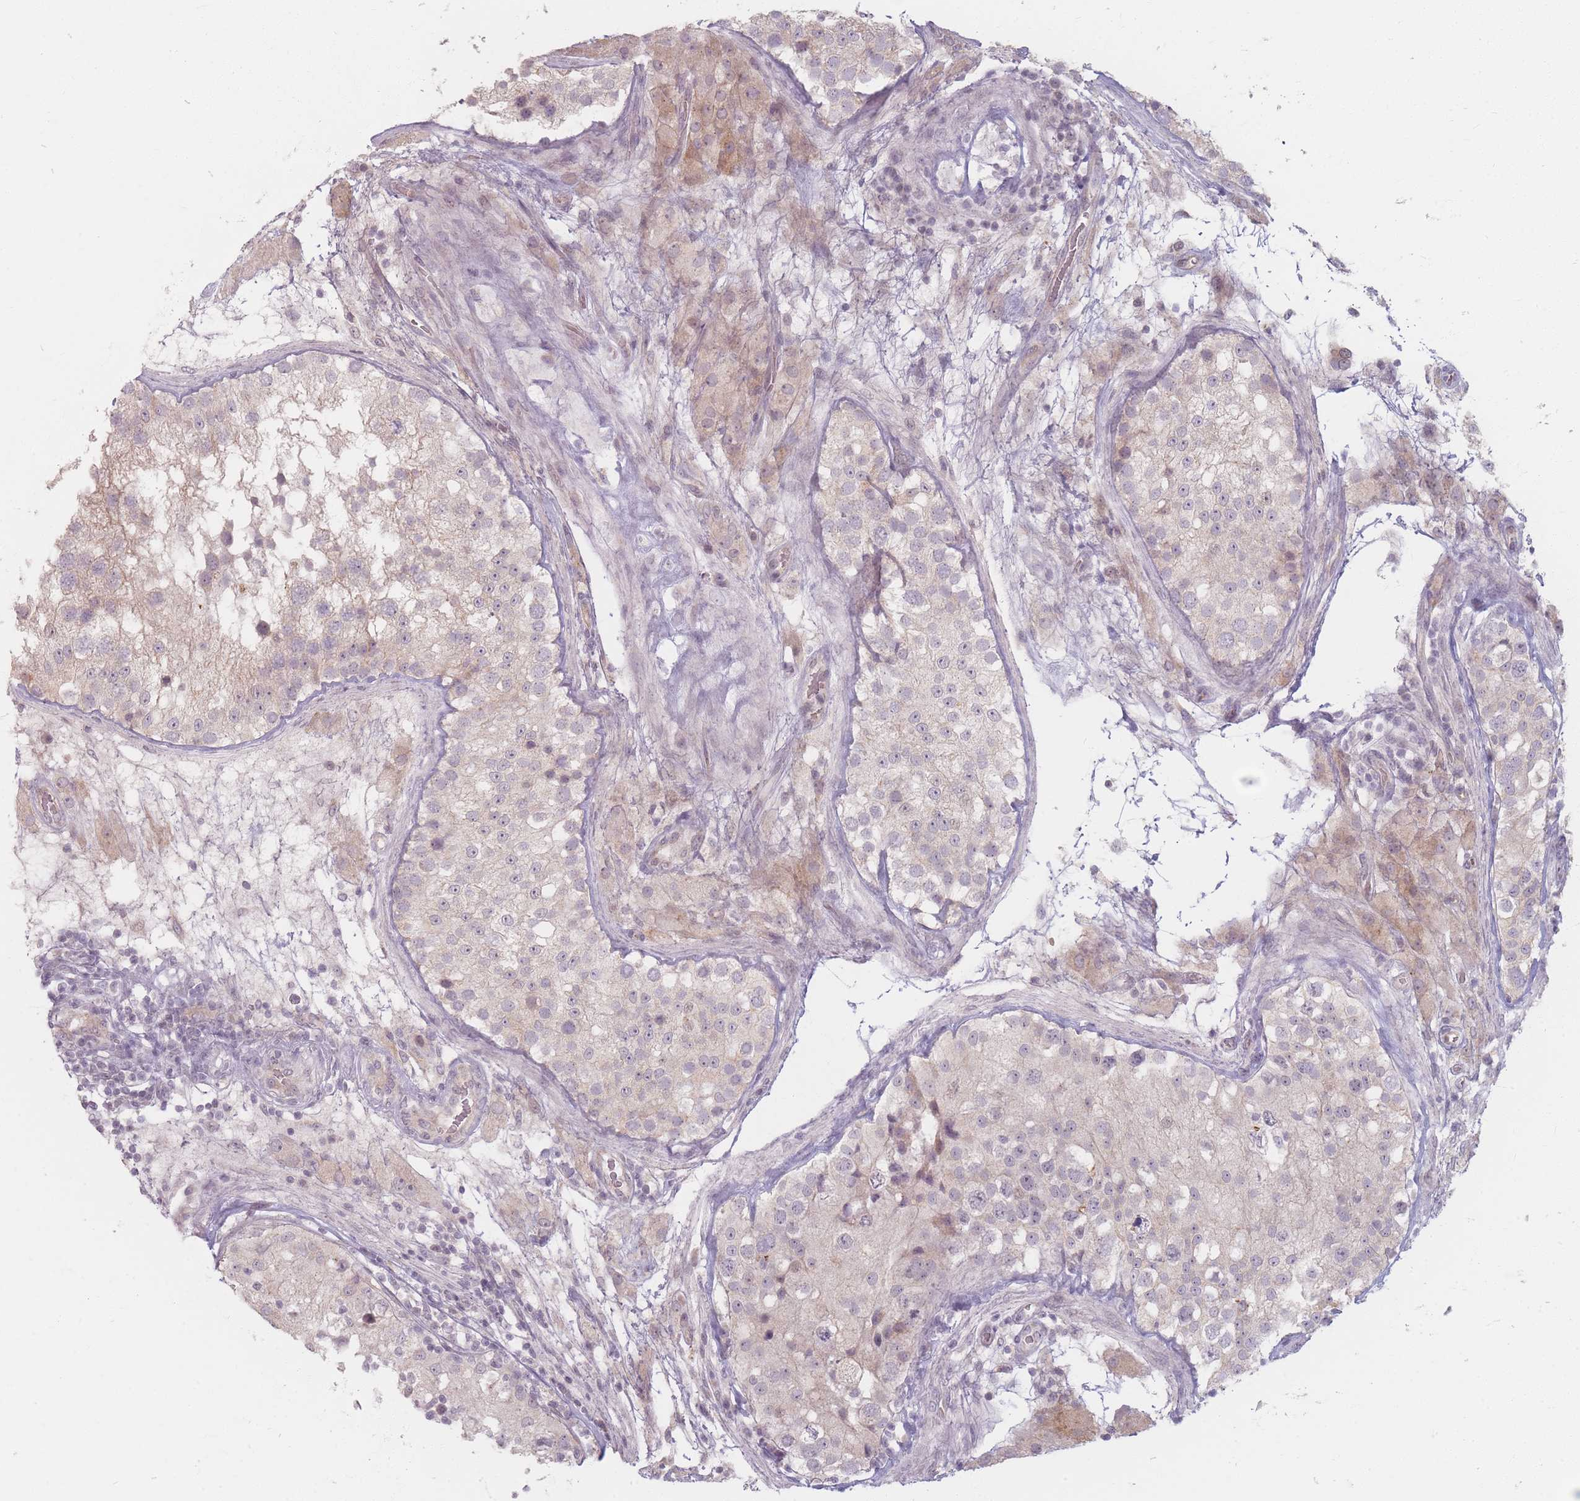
{"staining": {"intensity": "weak", "quantity": ">75%", "location": "cytoplasmic/membranous"}, "tissue": "testis", "cell_type": "Cells in seminiferous ducts", "image_type": "normal", "snomed": [{"axis": "morphology", "description": "Normal tissue, NOS"}, {"axis": "topography", "description": "Testis"}], "caption": "Immunohistochemistry staining of benign testis, which exhibits low levels of weak cytoplasmic/membranous staining in approximately >75% of cells in seminiferous ducts indicating weak cytoplasmic/membranous protein expression. The staining was performed using DAB (brown) for protein detection and nuclei were counterstained in hematoxylin (blue).", "gene": "GABRA6", "patient": {"sex": "male", "age": 26}}